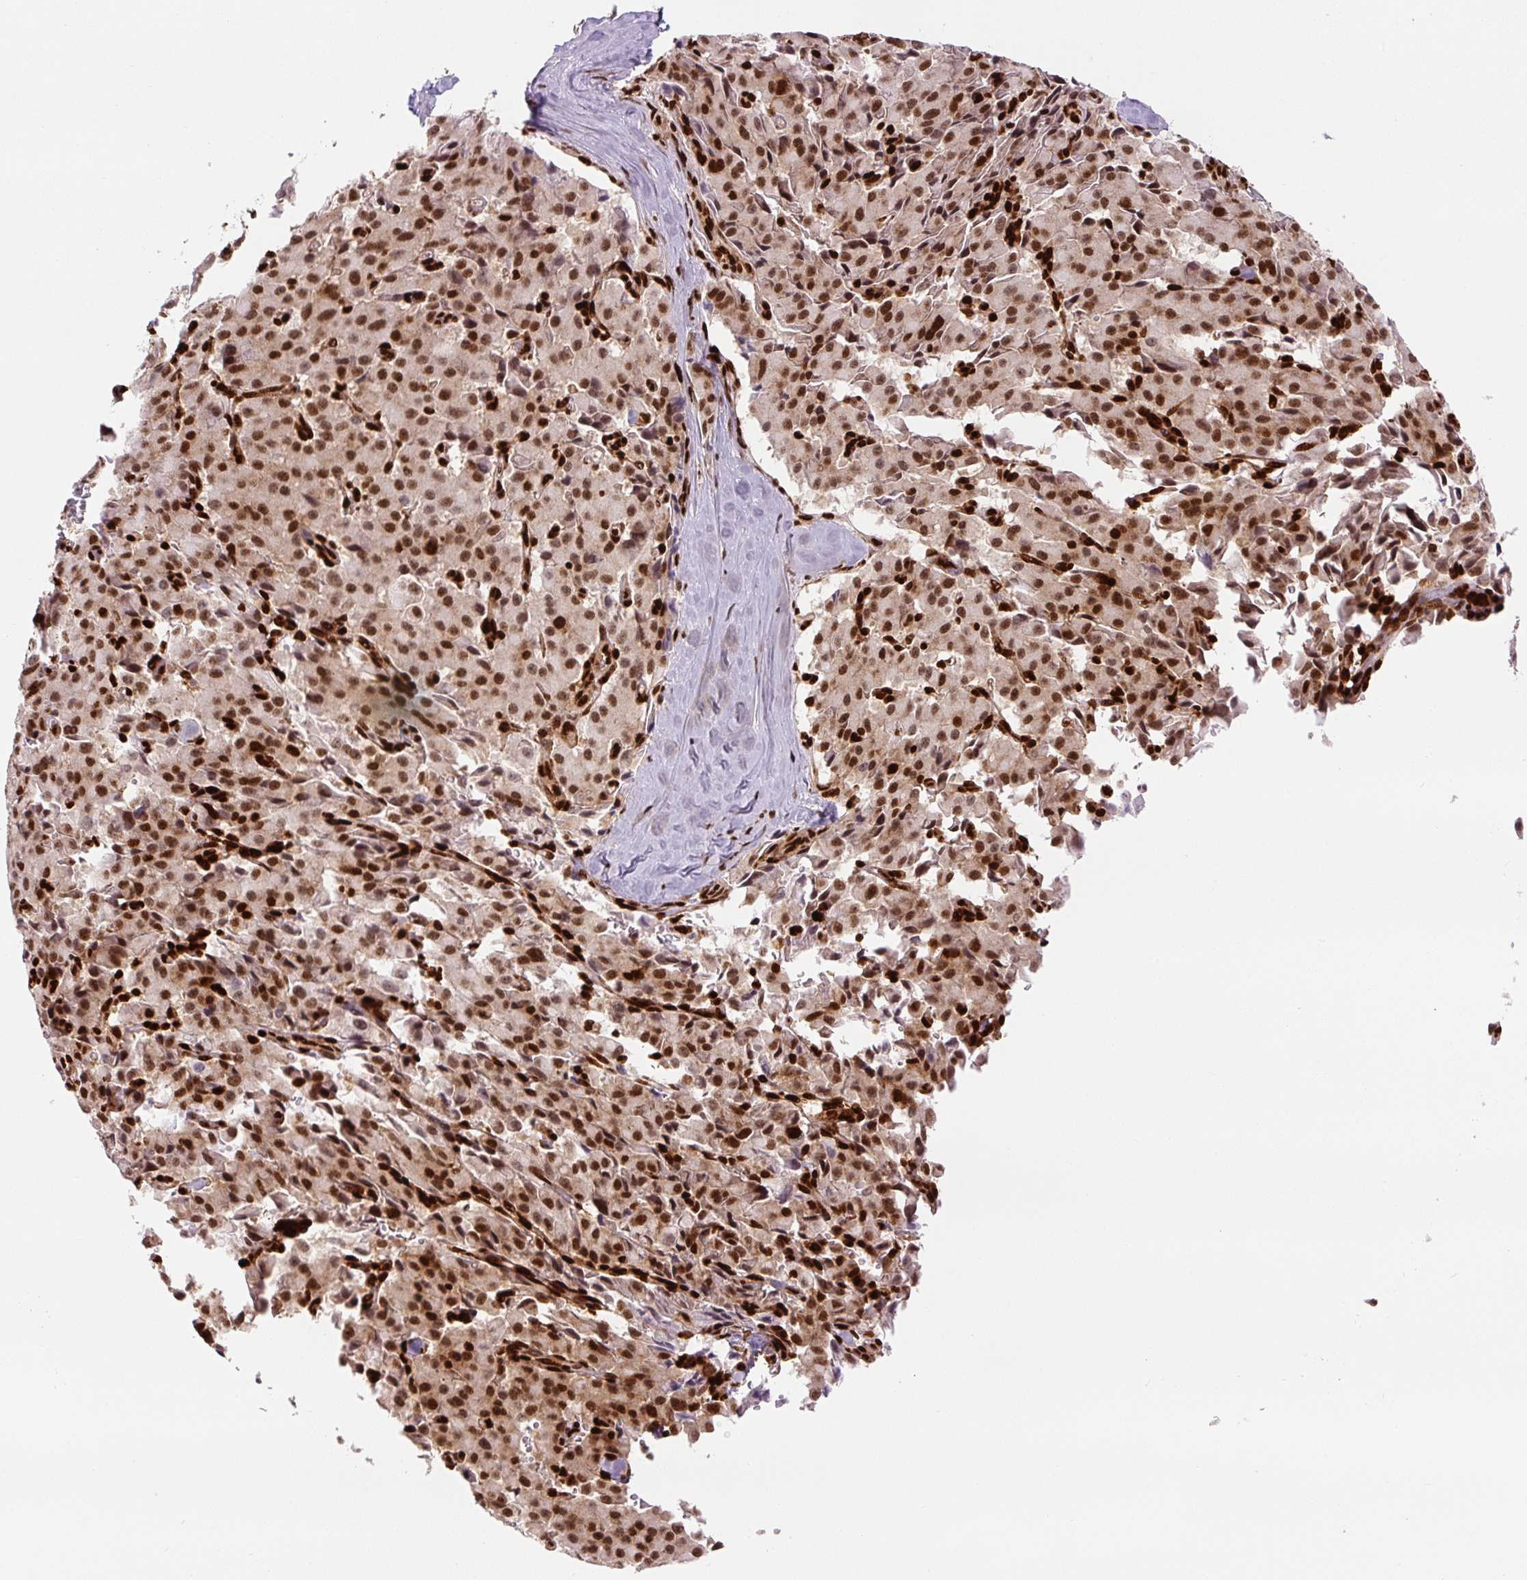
{"staining": {"intensity": "strong", "quantity": ">75%", "location": "nuclear"}, "tissue": "pancreatic cancer", "cell_type": "Tumor cells", "image_type": "cancer", "snomed": [{"axis": "morphology", "description": "Adenocarcinoma, NOS"}, {"axis": "topography", "description": "Pancreas"}], "caption": "Strong nuclear protein positivity is seen in approximately >75% of tumor cells in pancreatic cancer (adenocarcinoma). The protein of interest is stained brown, and the nuclei are stained in blue (DAB IHC with brightfield microscopy, high magnification).", "gene": "FUS", "patient": {"sex": "male", "age": 65}}